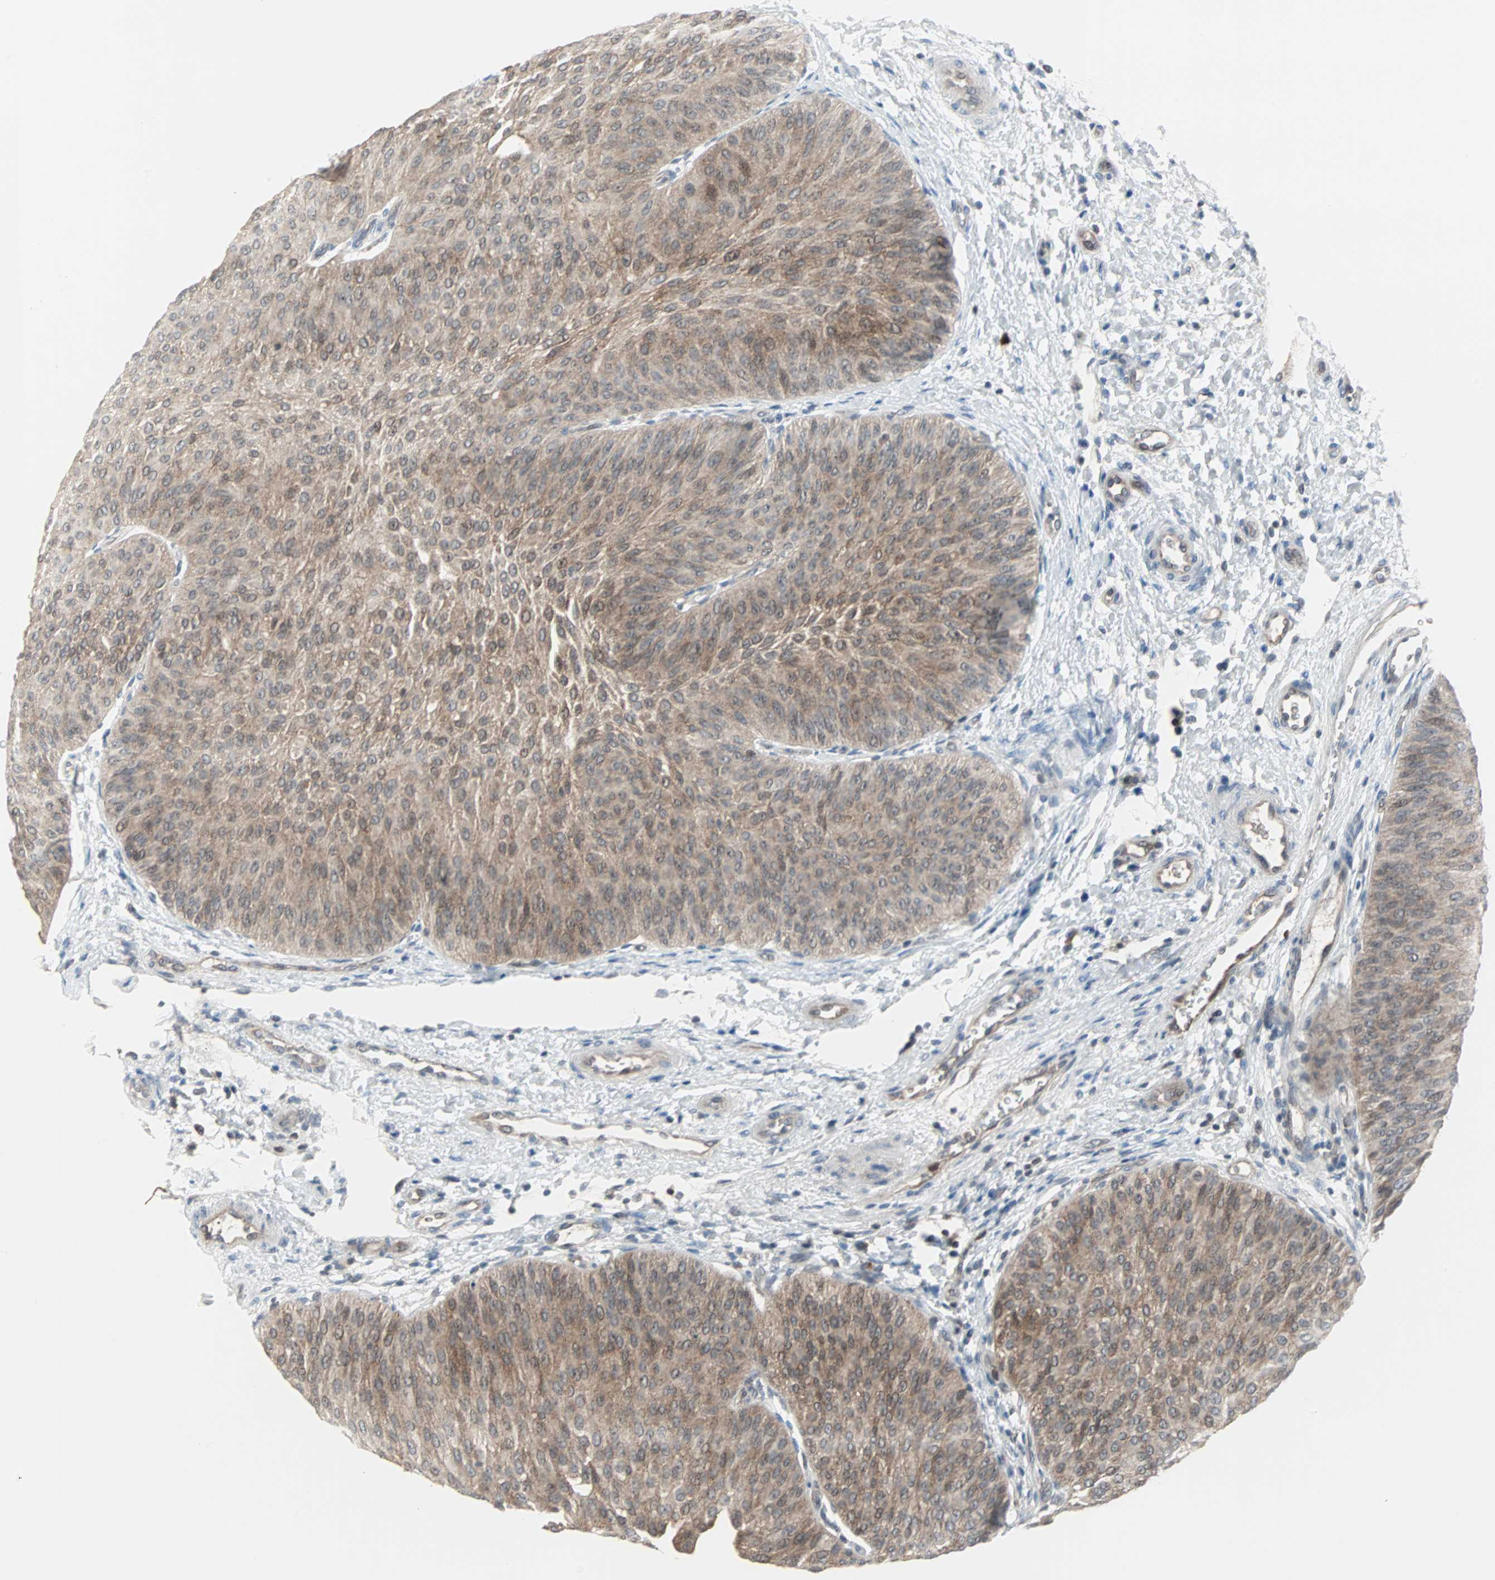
{"staining": {"intensity": "moderate", "quantity": "25%-75%", "location": "cytoplasmic/membranous"}, "tissue": "urothelial cancer", "cell_type": "Tumor cells", "image_type": "cancer", "snomed": [{"axis": "morphology", "description": "Urothelial carcinoma, Low grade"}, {"axis": "topography", "description": "Urinary bladder"}], "caption": "A high-resolution micrograph shows immunohistochemistry (IHC) staining of urothelial cancer, which exhibits moderate cytoplasmic/membranous expression in about 25%-75% of tumor cells. (Brightfield microscopy of DAB IHC at high magnification).", "gene": "CASP3", "patient": {"sex": "female", "age": 60}}